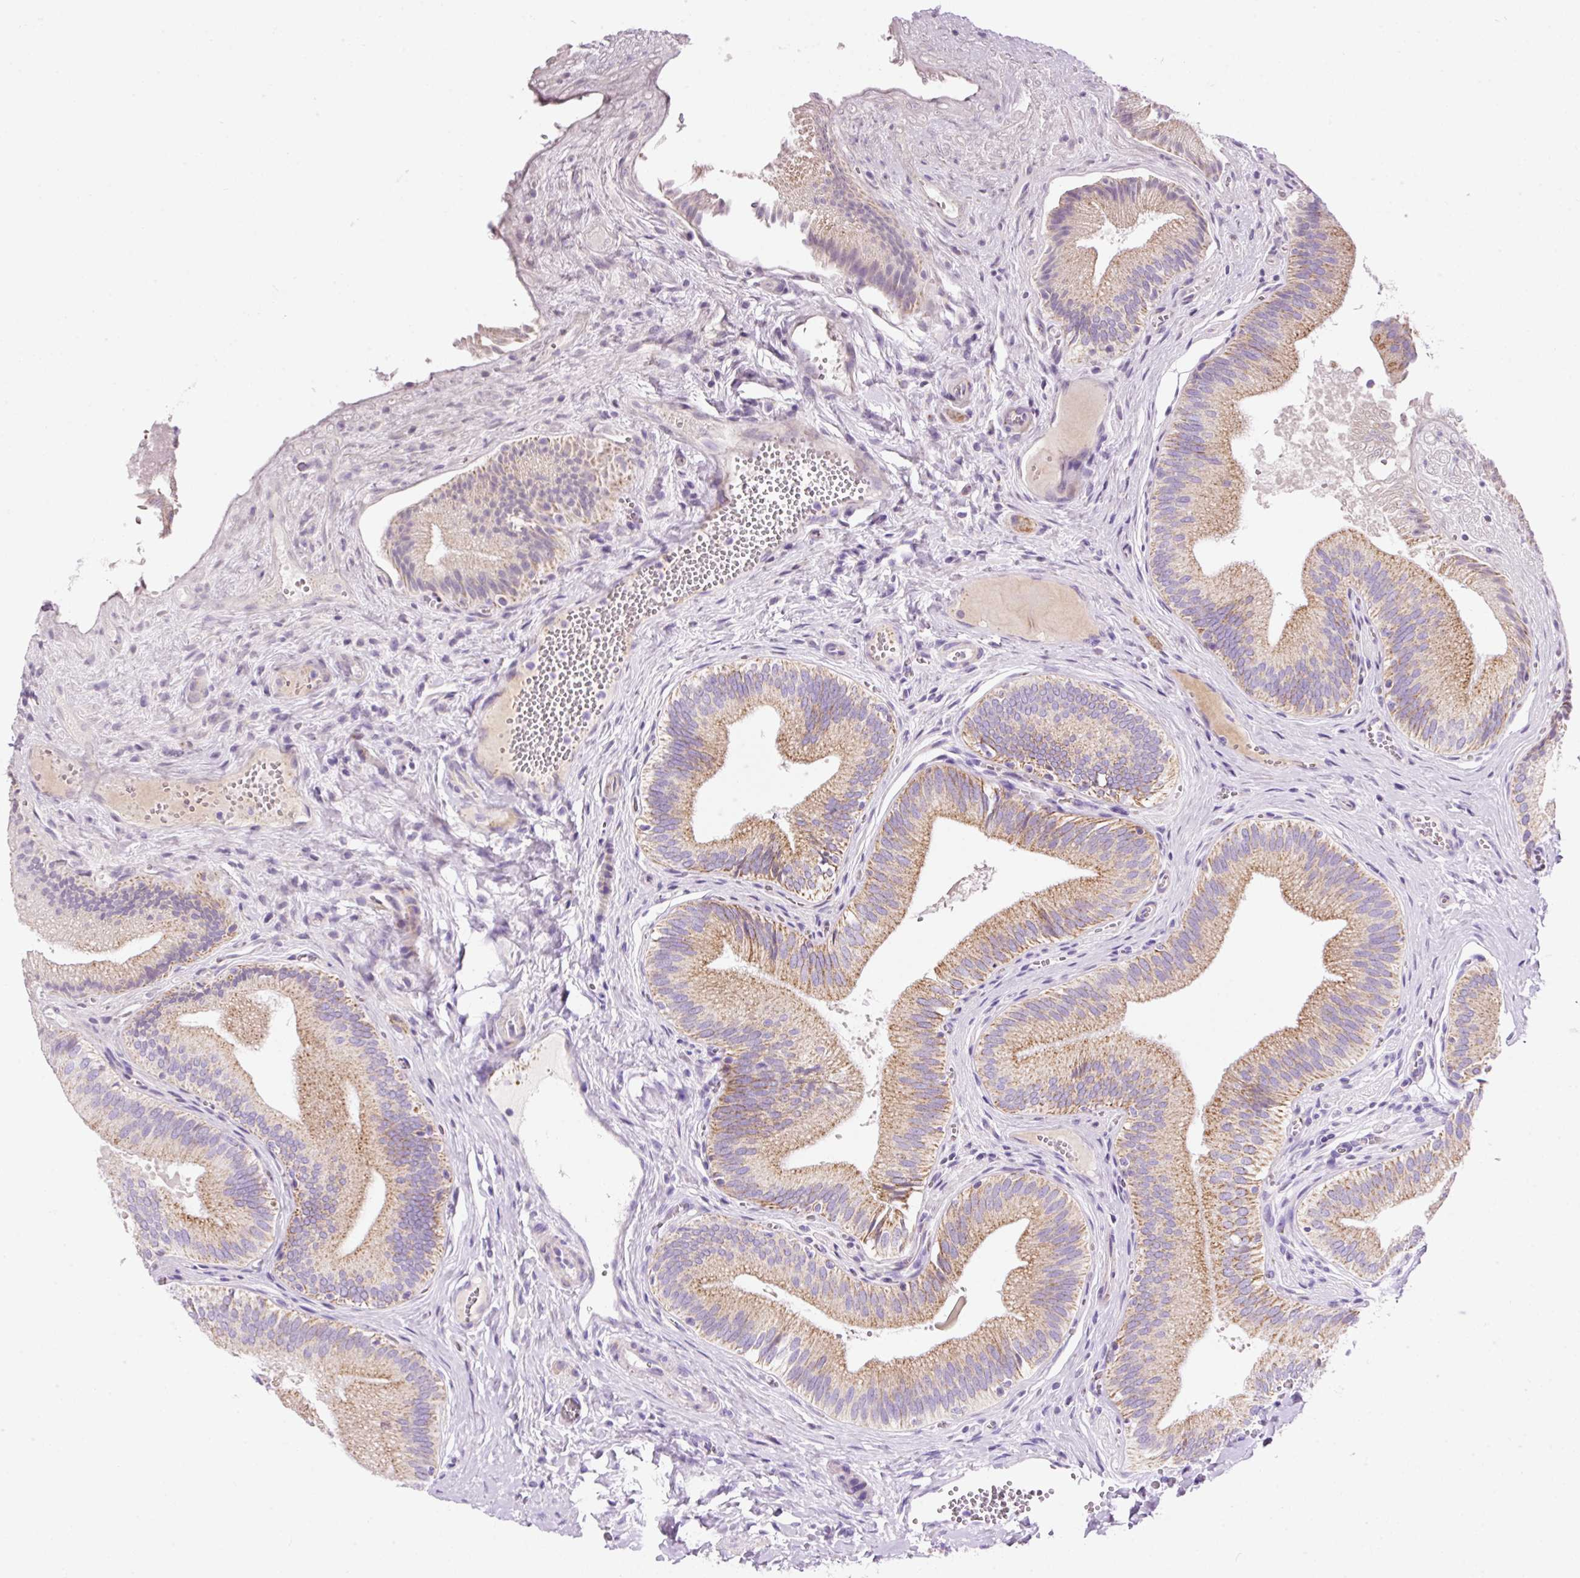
{"staining": {"intensity": "moderate", "quantity": ">75%", "location": "cytoplasmic/membranous"}, "tissue": "gallbladder", "cell_type": "Glandular cells", "image_type": "normal", "snomed": [{"axis": "morphology", "description": "Normal tissue, NOS"}, {"axis": "topography", "description": "Gallbladder"}], "caption": "An image showing moderate cytoplasmic/membranous positivity in about >75% of glandular cells in normal gallbladder, as visualized by brown immunohistochemical staining.", "gene": "PLPP2", "patient": {"sex": "male", "age": 17}}